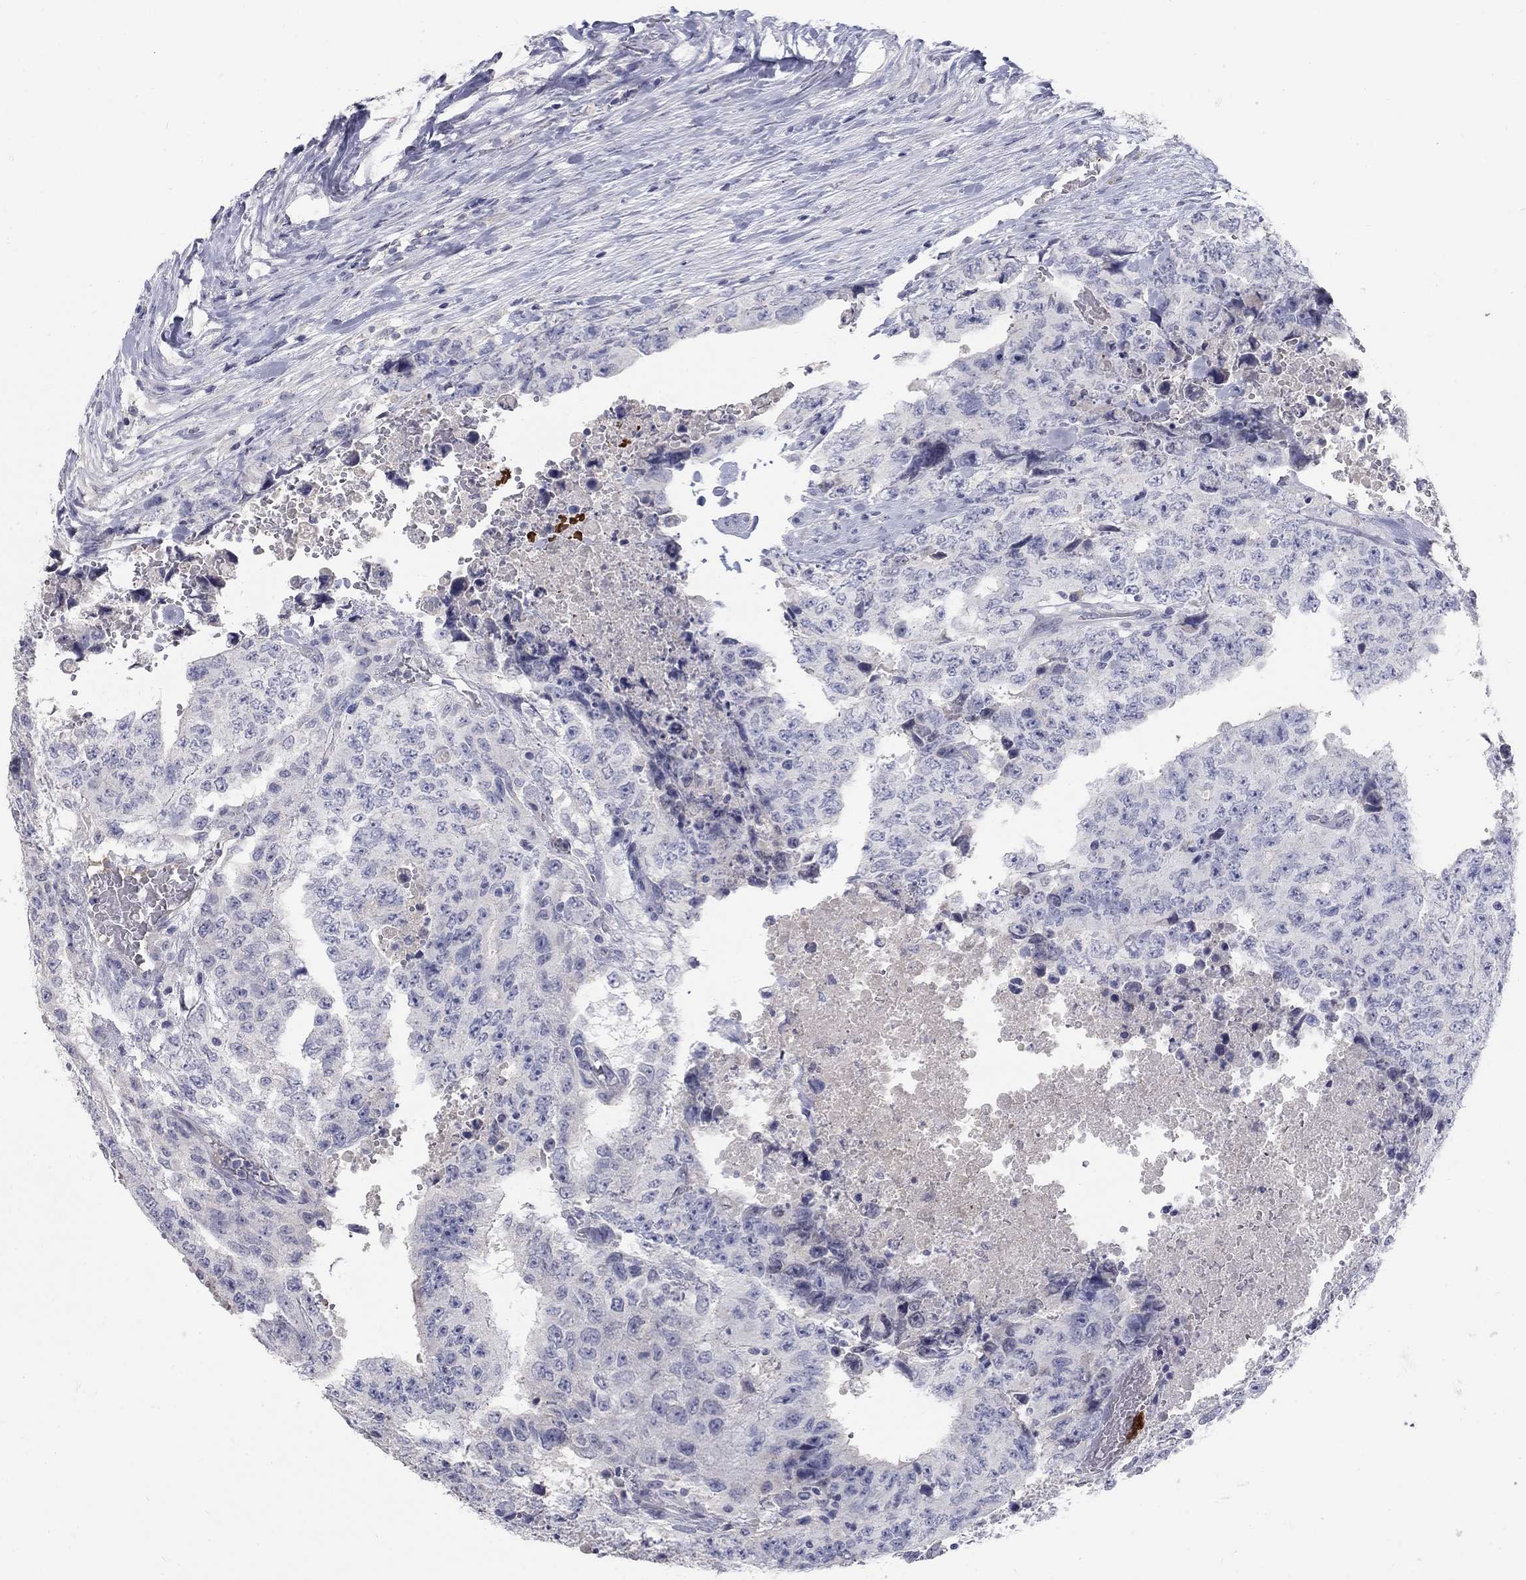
{"staining": {"intensity": "negative", "quantity": "none", "location": "none"}, "tissue": "testis cancer", "cell_type": "Tumor cells", "image_type": "cancer", "snomed": [{"axis": "morphology", "description": "Carcinoma, Embryonal, NOS"}, {"axis": "topography", "description": "Testis"}], "caption": "A micrograph of embryonal carcinoma (testis) stained for a protein displays no brown staining in tumor cells. (Brightfield microscopy of DAB (3,3'-diaminobenzidine) immunohistochemistry (IHC) at high magnification).", "gene": "PTH1R", "patient": {"sex": "male", "age": 24}}